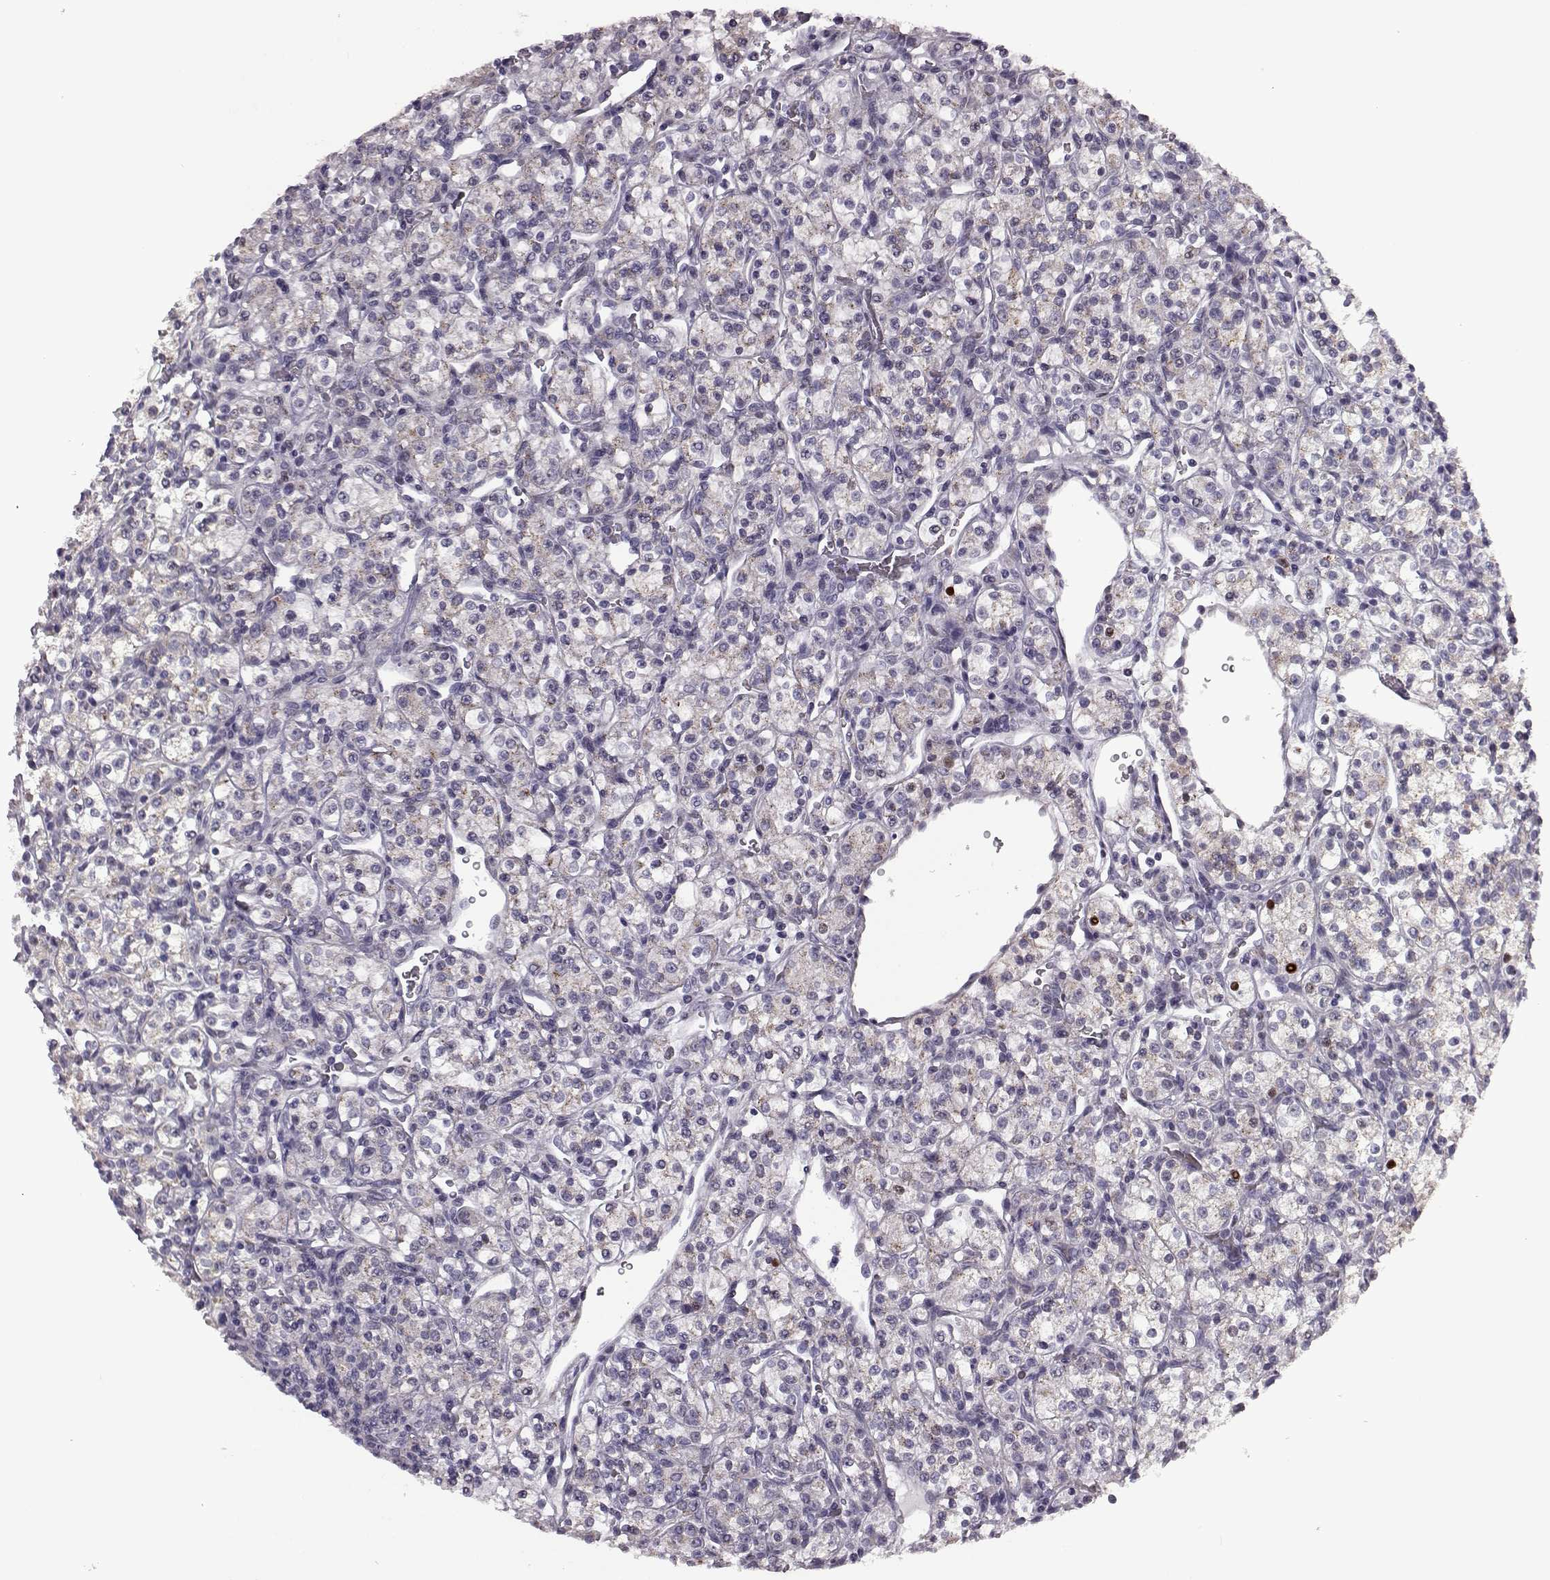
{"staining": {"intensity": "weak", "quantity": "<25%", "location": "cytoplasmic/membranous"}, "tissue": "renal cancer", "cell_type": "Tumor cells", "image_type": "cancer", "snomed": [{"axis": "morphology", "description": "Adenocarcinoma, NOS"}, {"axis": "topography", "description": "Kidney"}], "caption": "A high-resolution micrograph shows IHC staining of renal adenocarcinoma, which shows no significant expression in tumor cells.", "gene": "PRR9", "patient": {"sex": "male", "age": 77}}